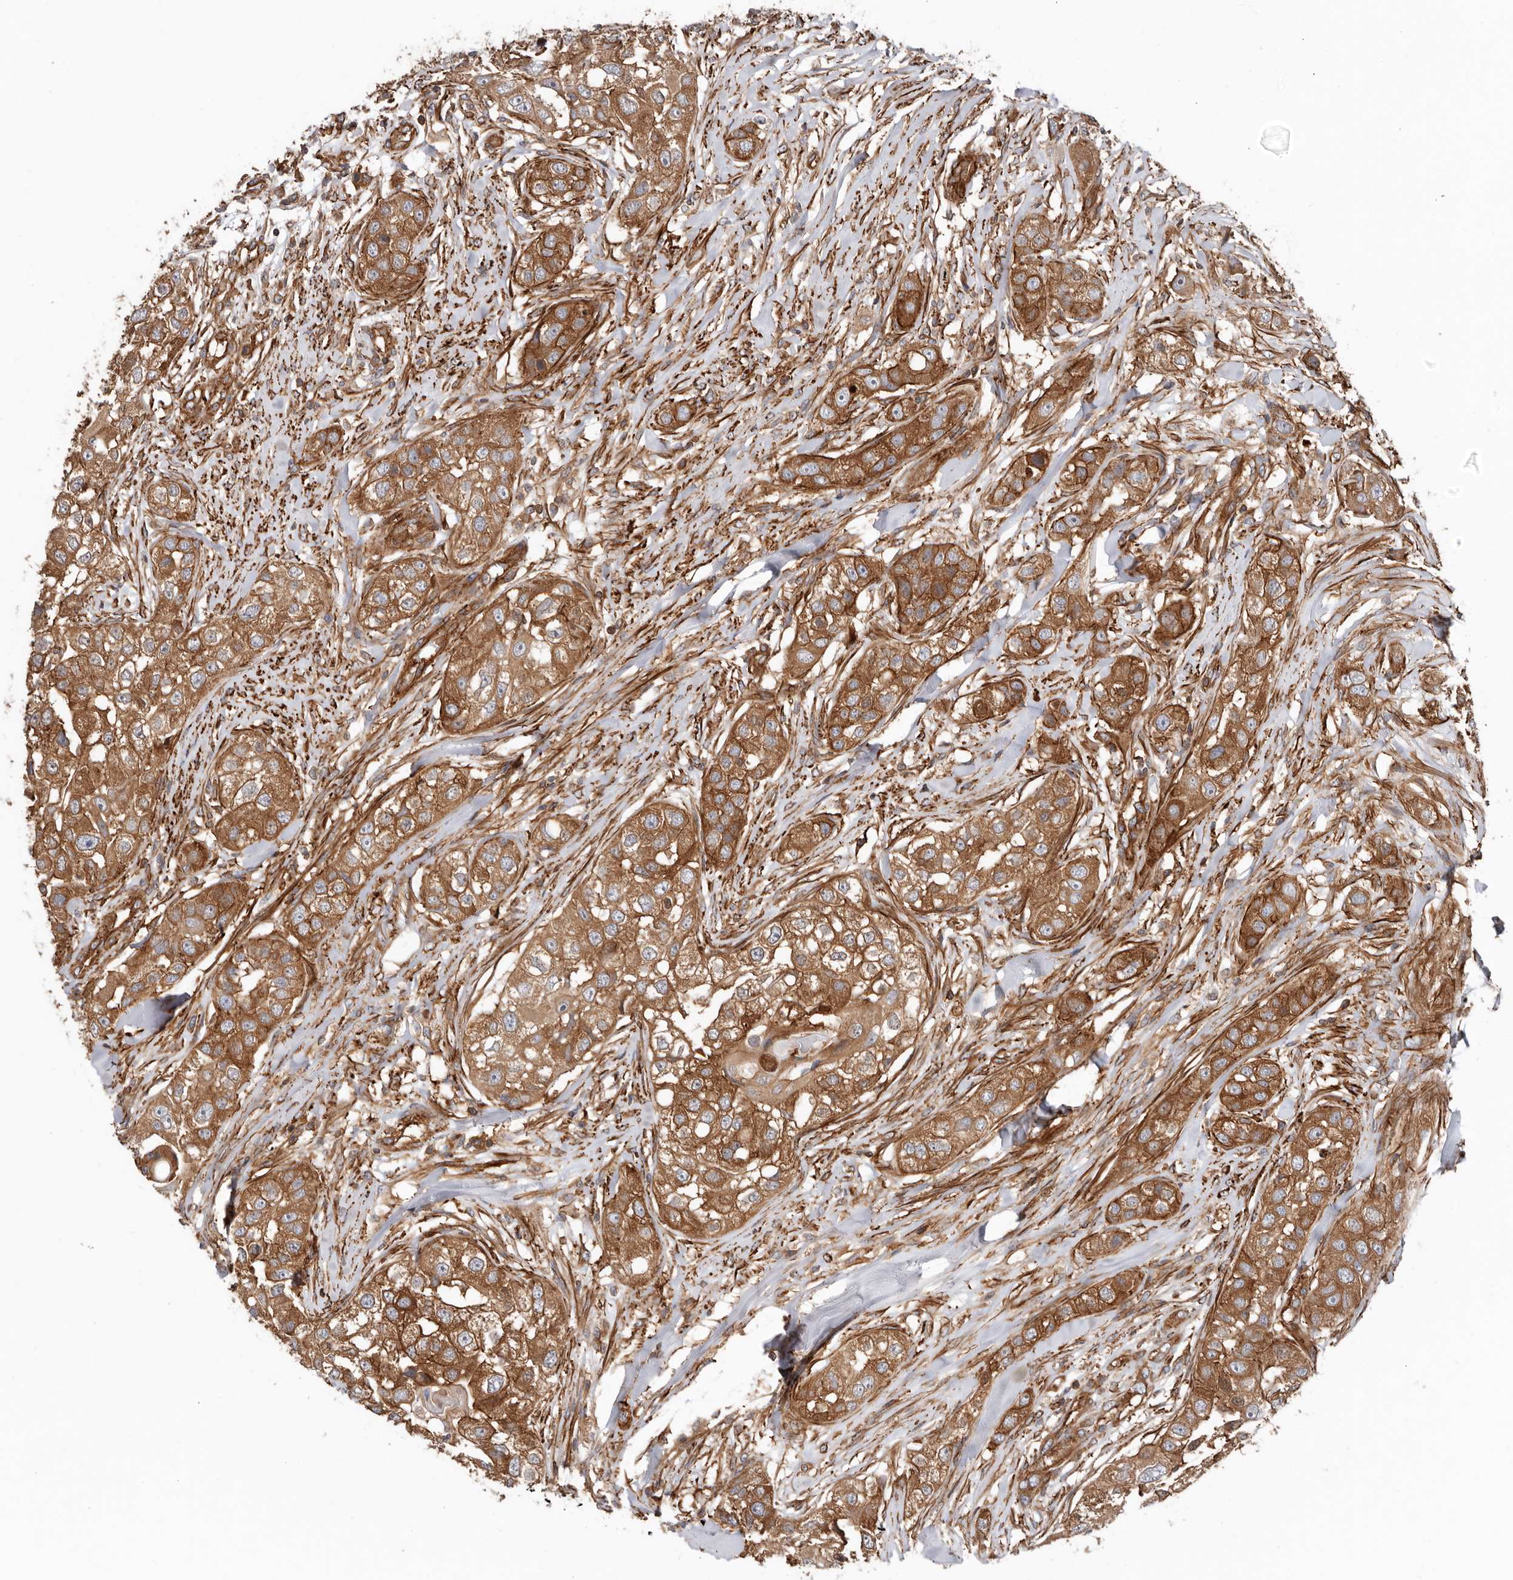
{"staining": {"intensity": "moderate", "quantity": ">75%", "location": "cytoplasmic/membranous"}, "tissue": "head and neck cancer", "cell_type": "Tumor cells", "image_type": "cancer", "snomed": [{"axis": "morphology", "description": "Normal tissue, NOS"}, {"axis": "morphology", "description": "Squamous cell carcinoma, NOS"}, {"axis": "topography", "description": "Skeletal muscle"}, {"axis": "topography", "description": "Head-Neck"}], "caption": "Squamous cell carcinoma (head and neck) stained for a protein (brown) demonstrates moderate cytoplasmic/membranous positive positivity in approximately >75% of tumor cells.", "gene": "TMC7", "patient": {"sex": "male", "age": 51}}